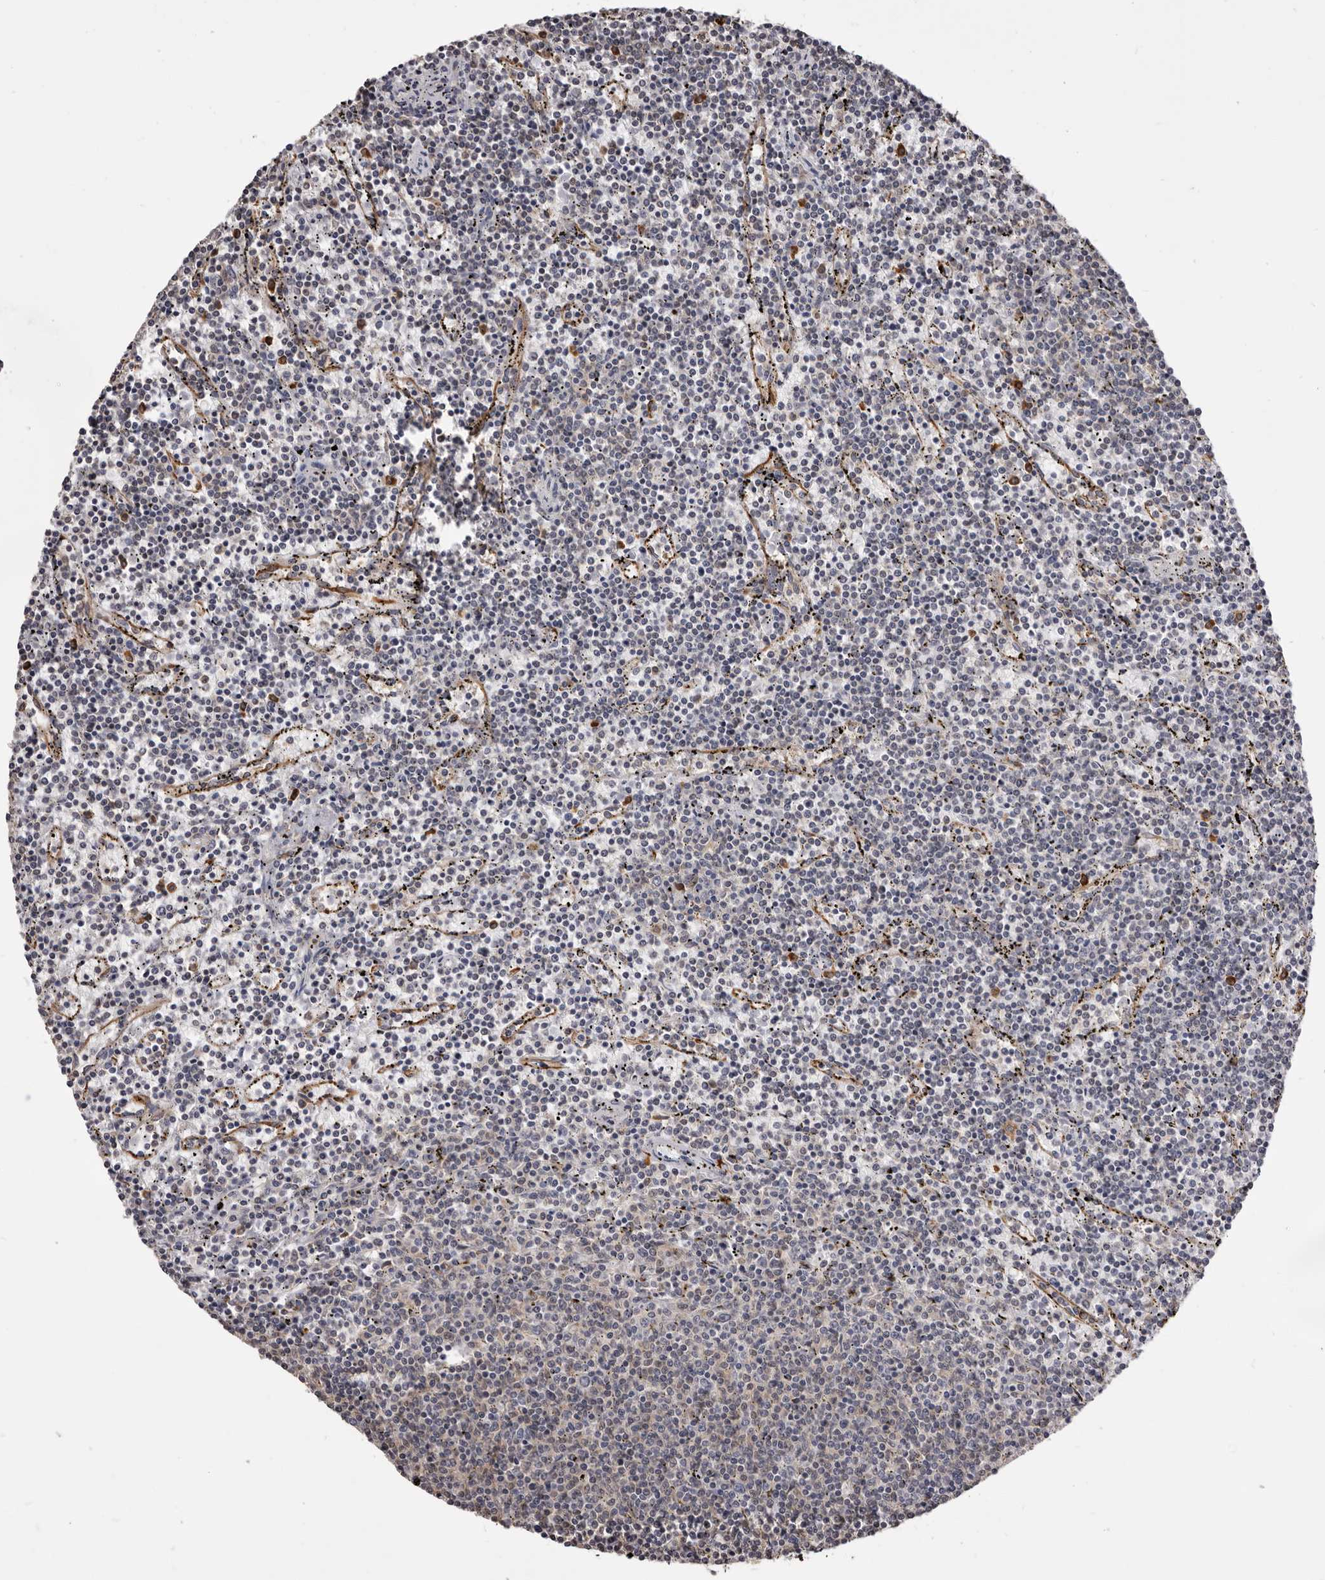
{"staining": {"intensity": "negative", "quantity": "none", "location": "none"}, "tissue": "lymphoma", "cell_type": "Tumor cells", "image_type": "cancer", "snomed": [{"axis": "morphology", "description": "Malignant lymphoma, non-Hodgkin's type, Low grade"}, {"axis": "topography", "description": "Spleen"}], "caption": "DAB immunohistochemical staining of malignant lymphoma, non-Hodgkin's type (low-grade) shows no significant positivity in tumor cells.", "gene": "TNNI1", "patient": {"sex": "female", "age": 50}}